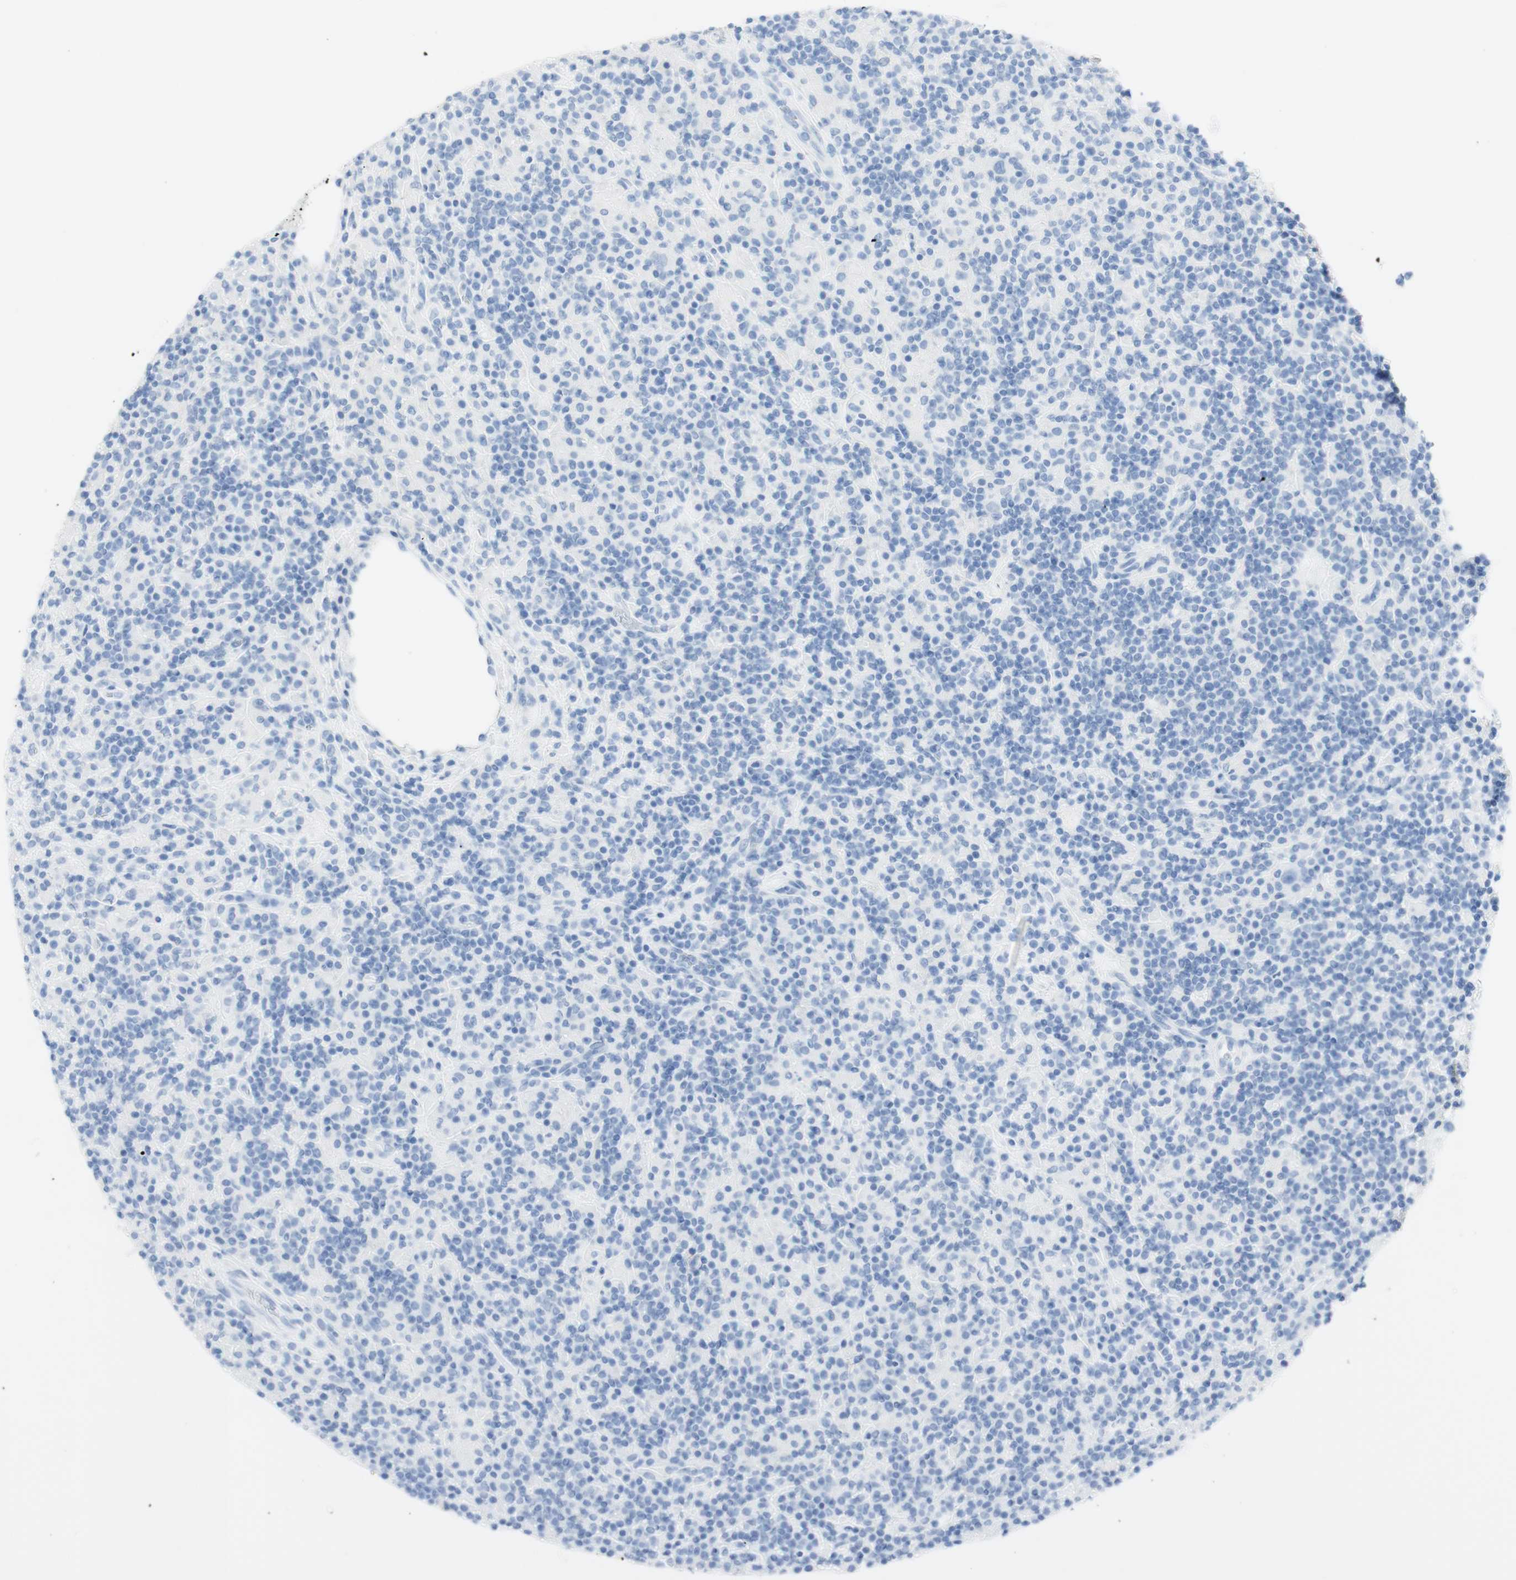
{"staining": {"intensity": "negative", "quantity": "none", "location": "none"}, "tissue": "lymphoma", "cell_type": "Tumor cells", "image_type": "cancer", "snomed": [{"axis": "morphology", "description": "Hodgkin's disease, NOS"}, {"axis": "topography", "description": "Lymph node"}], "caption": "Immunohistochemical staining of human Hodgkin's disease reveals no significant staining in tumor cells.", "gene": "TPO", "patient": {"sex": "male", "age": 70}}